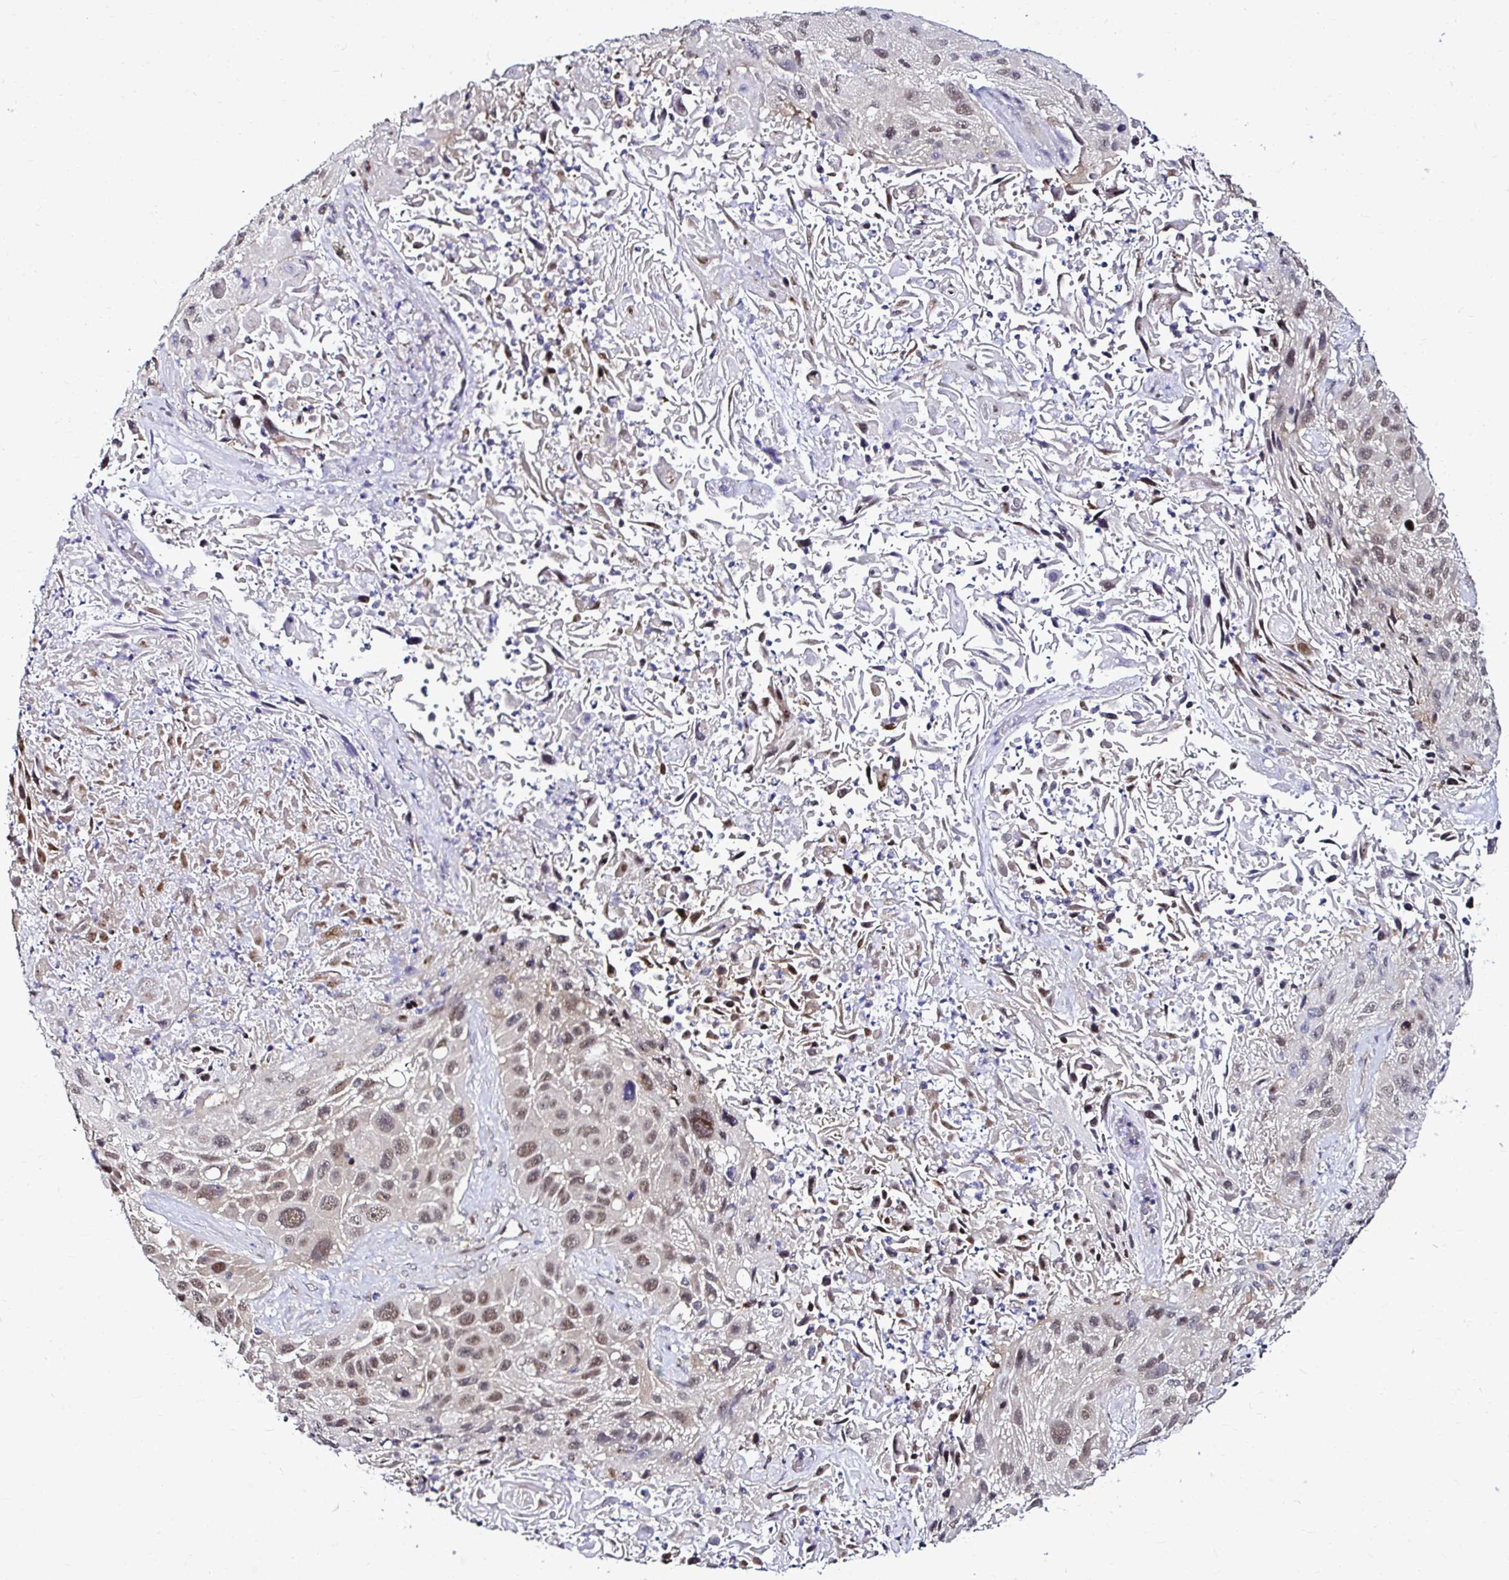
{"staining": {"intensity": "moderate", "quantity": "25%-75%", "location": "nuclear"}, "tissue": "lung cancer", "cell_type": "Tumor cells", "image_type": "cancer", "snomed": [{"axis": "morphology", "description": "Normal morphology"}, {"axis": "morphology", "description": "Squamous cell carcinoma, NOS"}, {"axis": "topography", "description": "Lymph node"}, {"axis": "topography", "description": "Lung"}], "caption": "An image of squamous cell carcinoma (lung) stained for a protein shows moderate nuclear brown staining in tumor cells.", "gene": "PSMD3", "patient": {"sex": "male", "age": 67}}